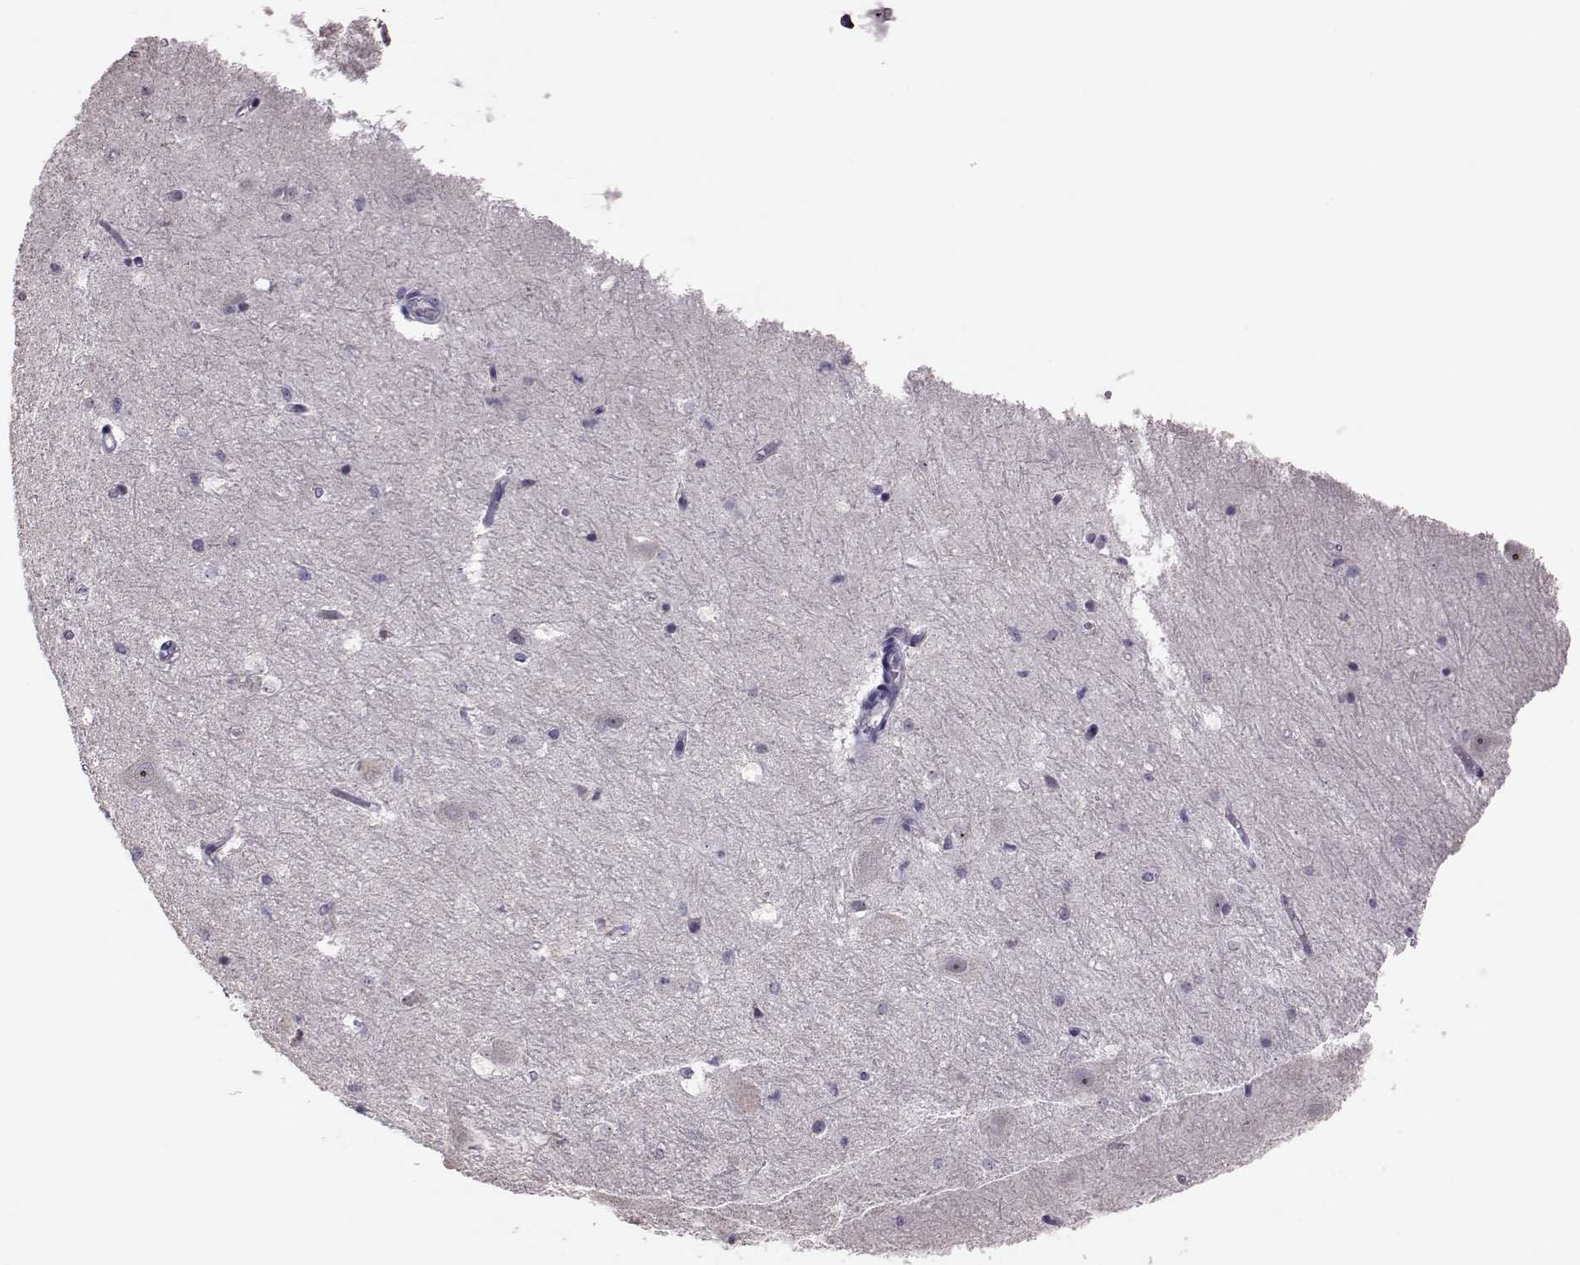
{"staining": {"intensity": "negative", "quantity": "none", "location": "none"}, "tissue": "hippocampus", "cell_type": "Glial cells", "image_type": "normal", "snomed": [{"axis": "morphology", "description": "Normal tissue, NOS"}, {"axis": "topography", "description": "Hippocampus"}], "caption": "Immunohistochemistry (IHC) of normal hippocampus shows no positivity in glial cells.", "gene": "ALDH3A1", "patient": {"sex": "male", "age": 44}}